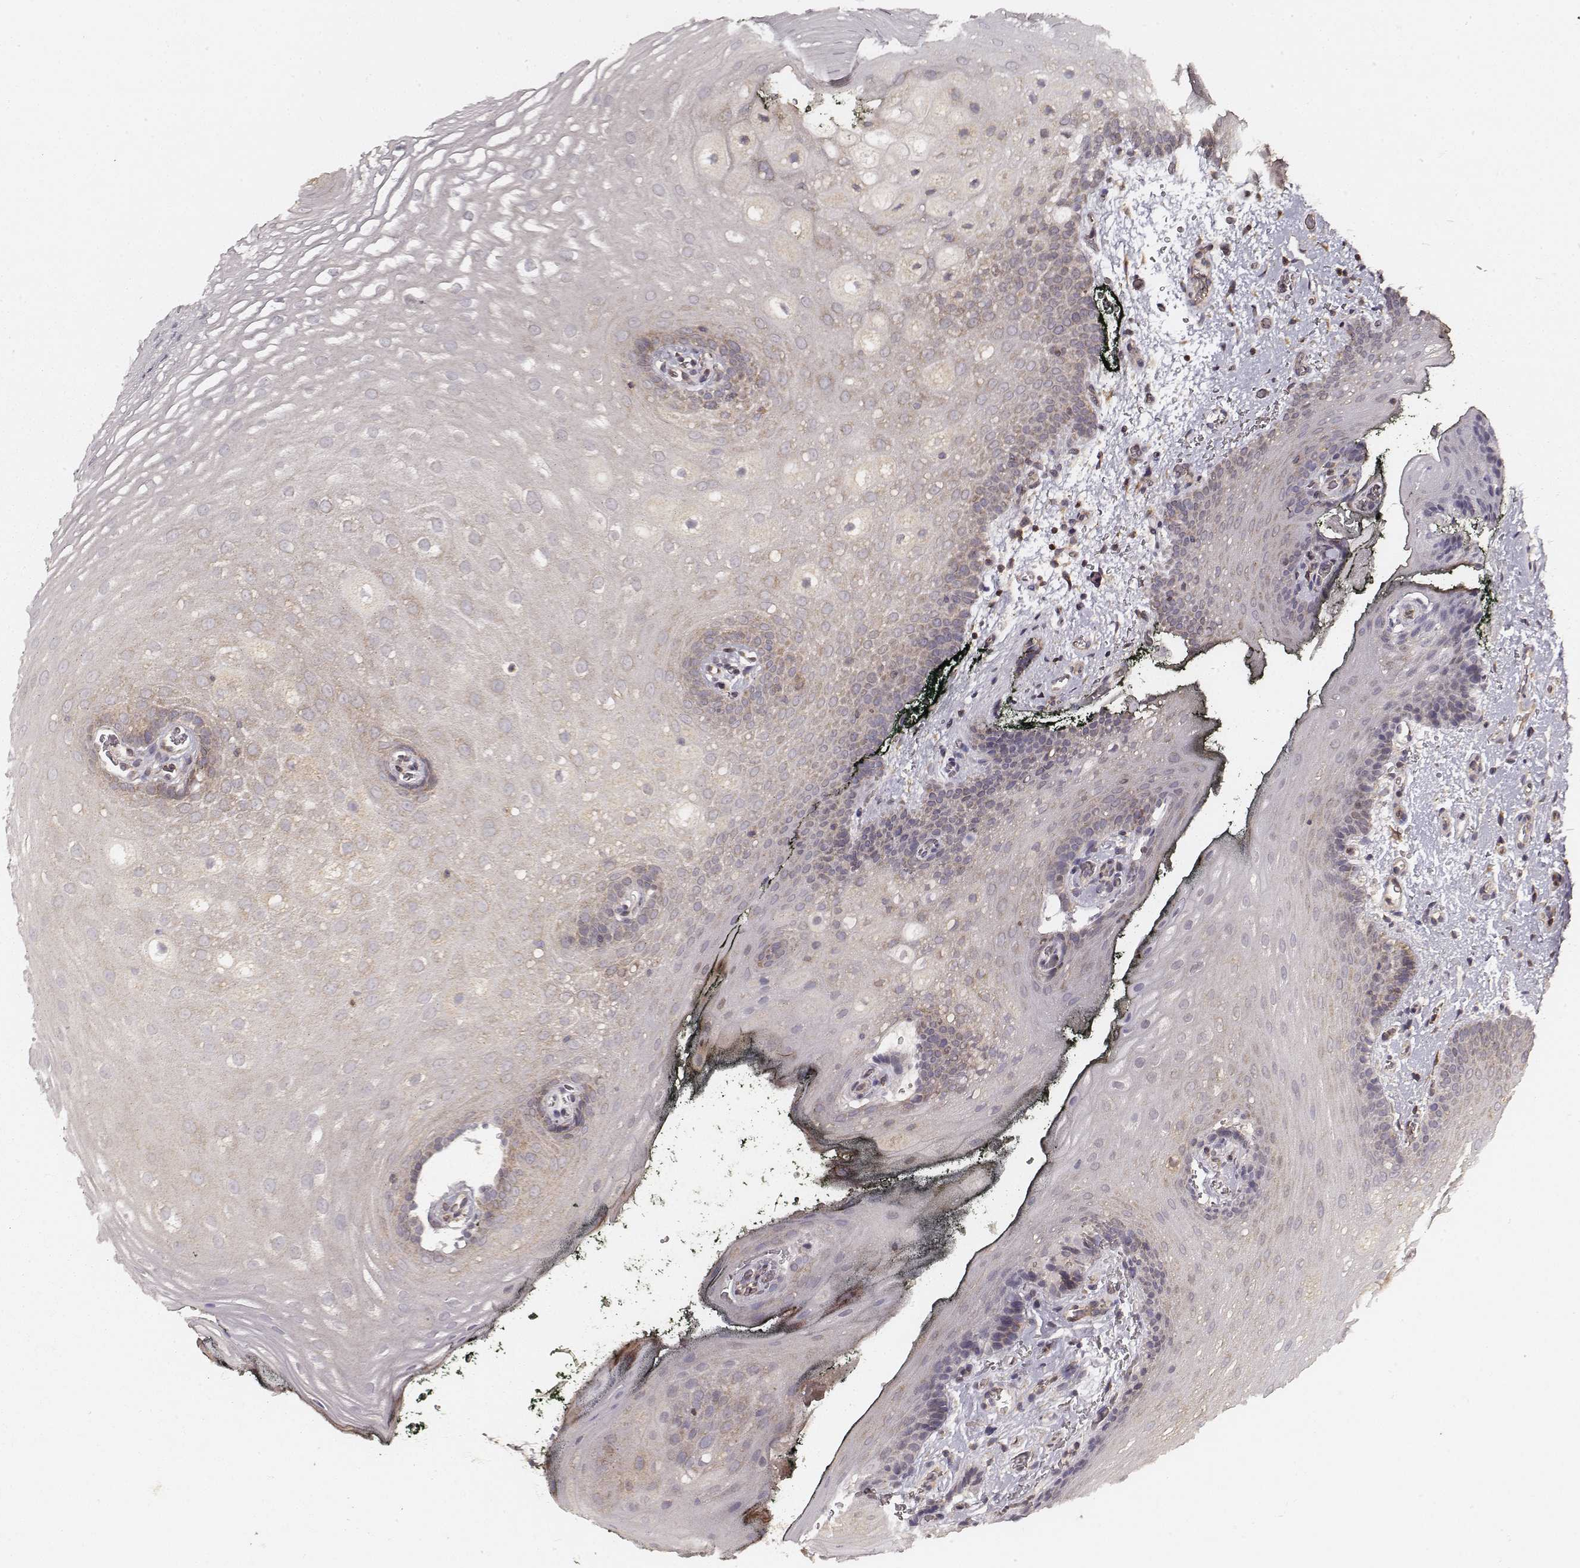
{"staining": {"intensity": "negative", "quantity": "none", "location": "none"}, "tissue": "oral mucosa", "cell_type": "Squamous epithelial cells", "image_type": "normal", "snomed": [{"axis": "morphology", "description": "Normal tissue, NOS"}, {"axis": "topography", "description": "Oral tissue"}, {"axis": "topography", "description": "Head-Neck"}], "caption": "This is an immunohistochemistry micrograph of benign oral mucosa. There is no expression in squamous epithelial cells.", "gene": "CARS1", "patient": {"sex": "male", "age": 65}}